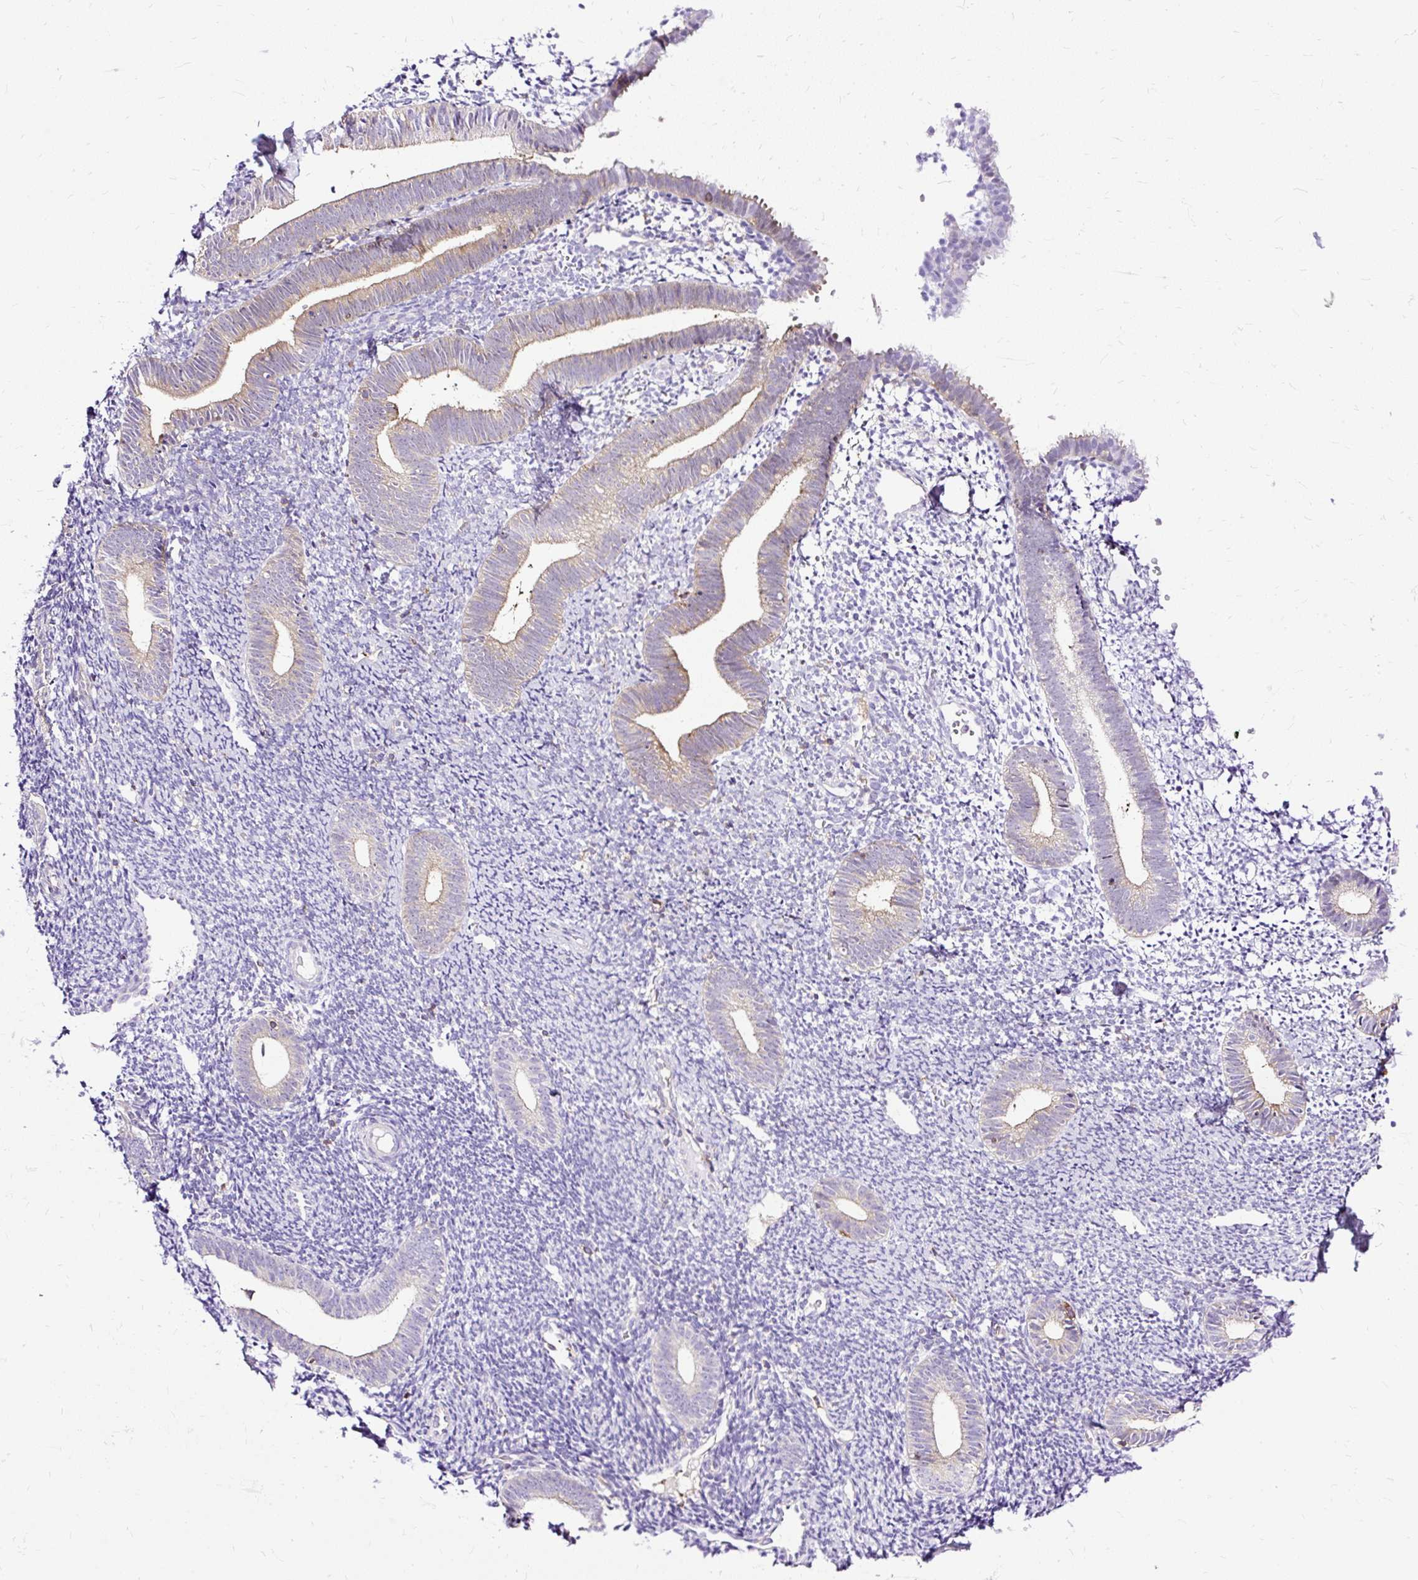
{"staining": {"intensity": "negative", "quantity": "none", "location": "none"}, "tissue": "endometrium", "cell_type": "Cells in endometrial stroma", "image_type": "normal", "snomed": [{"axis": "morphology", "description": "Normal tissue, NOS"}, {"axis": "topography", "description": "Endometrium"}], "caption": "Immunohistochemistry (IHC) of benign human endometrium demonstrates no expression in cells in endometrial stroma.", "gene": "TWF2", "patient": {"sex": "female", "age": 39}}